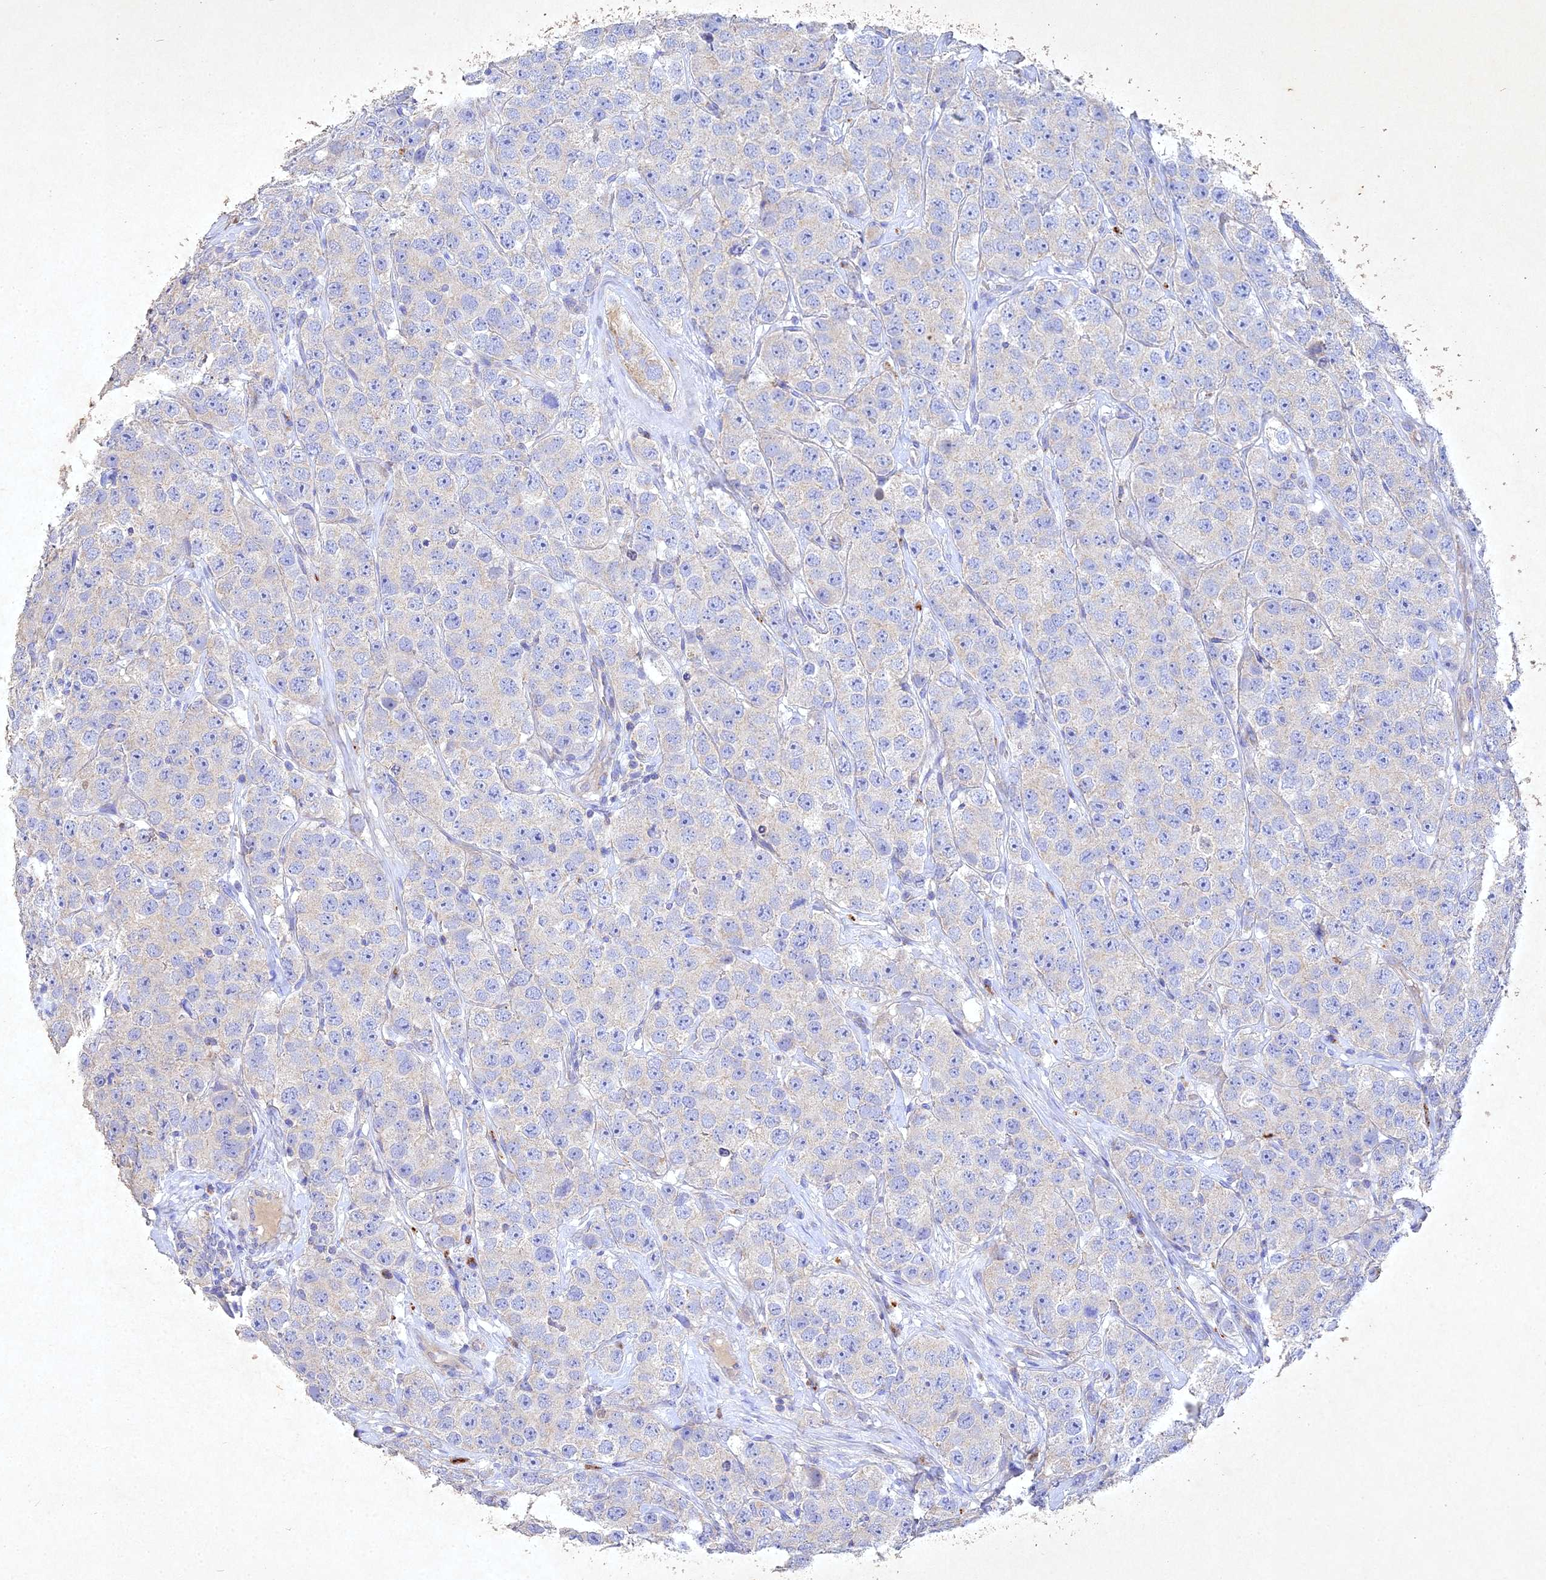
{"staining": {"intensity": "negative", "quantity": "none", "location": "none"}, "tissue": "testis cancer", "cell_type": "Tumor cells", "image_type": "cancer", "snomed": [{"axis": "morphology", "description": "Seminoma, NOS"}, {"axis": "topography", "description": "Testis"}], "caption": "An image of testis seminoma stained for a protein demonstrates no brown staining in tumor cells.", "gene": "NDUFV1", "patient": {"sex": "male", "age": 28}}